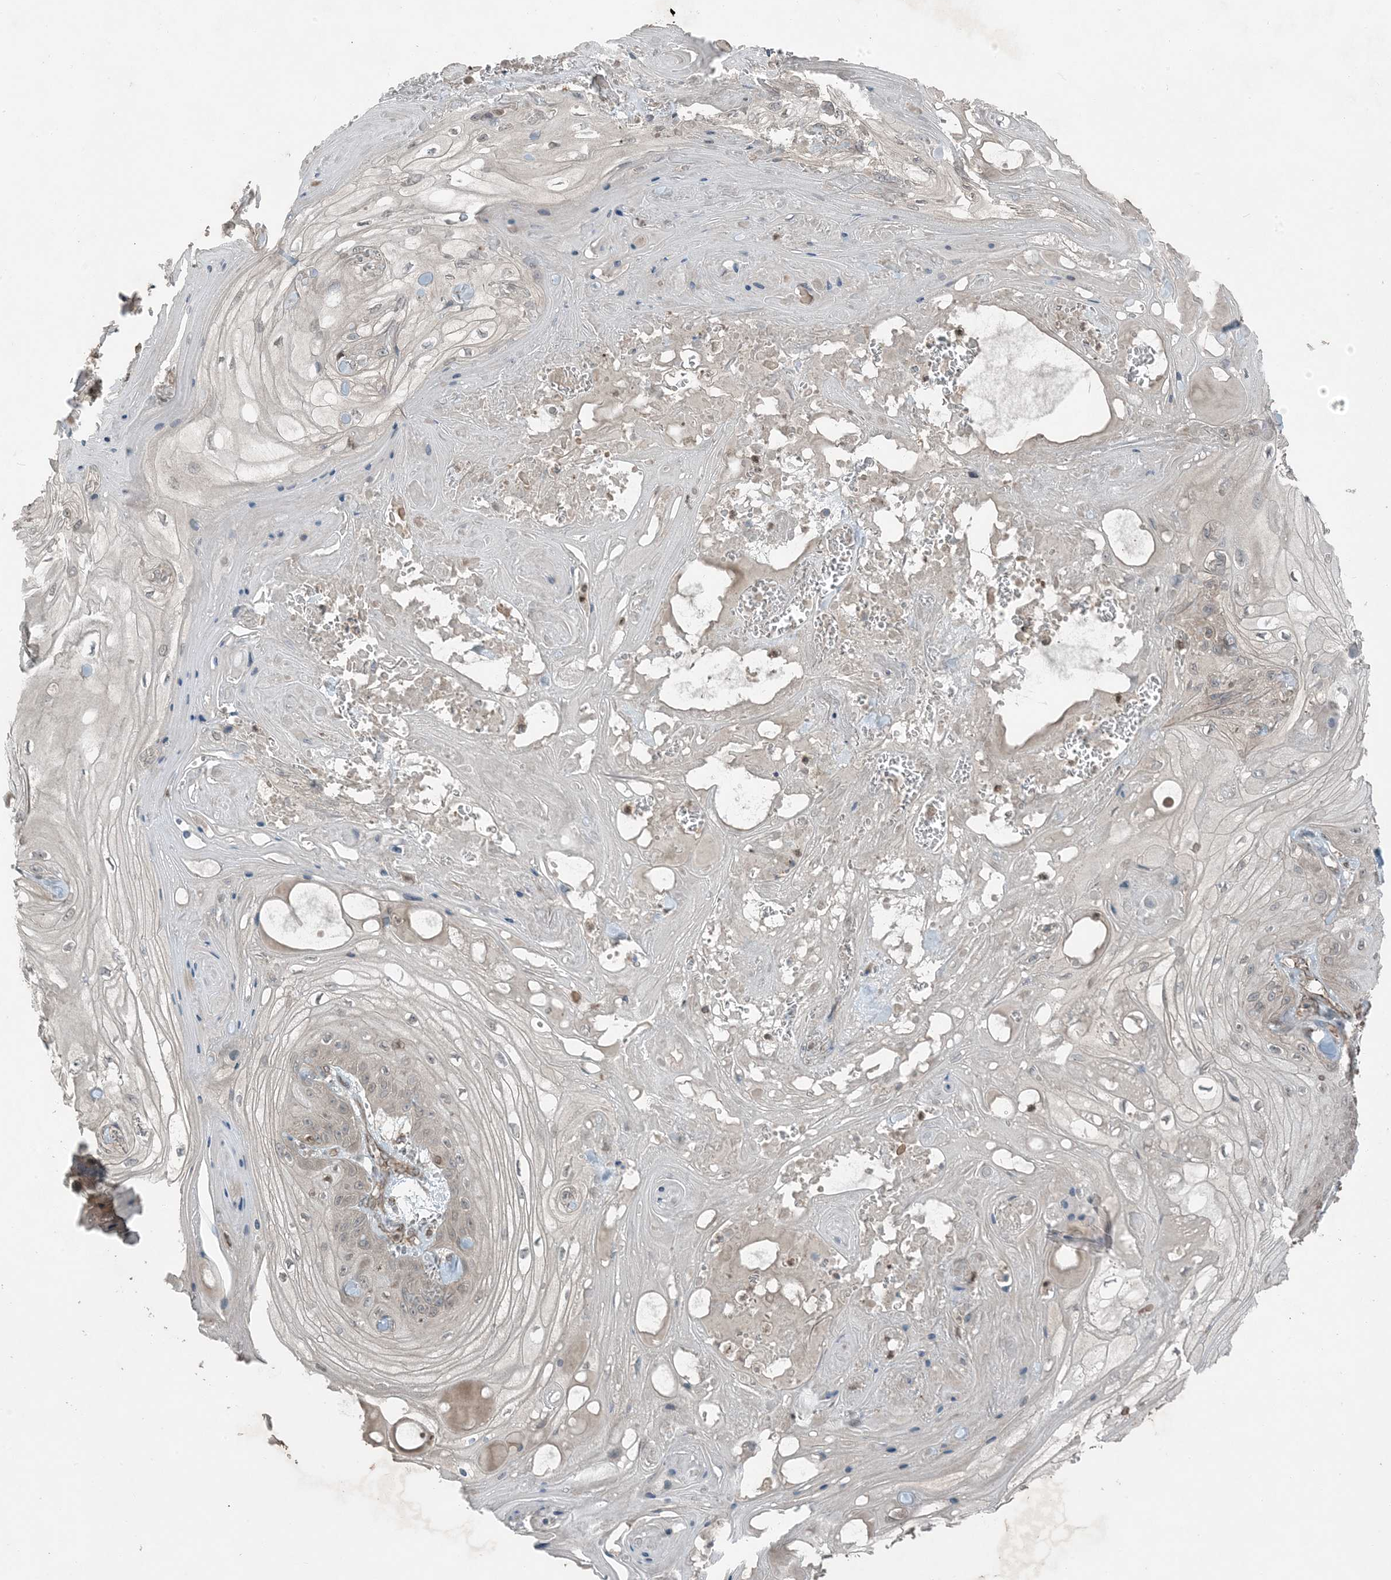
{"staining": {"intensity": "negative", "quantity": "none", "location": "none"}, "tissue": "skin cancer", "cell_type": "Tumor cells", "image_type": "cancer", "snomed": [{"axis": "morphology", "description": "Squamous cell carcinoma, NOS"}, {"axis": "topography", "description": "Skin"}], "caption": "Histopathology image shows no significant protein staining in tumor cells of skin cancer (squamous cell carcinoma). (Stains: DAB immunohistochemistry with hematoxylin counter stain, Microscopy: brightfield microscopy at high magnification).", "gene": "ZFAND2B", "patient": {"sex": "male", "age": 74}}